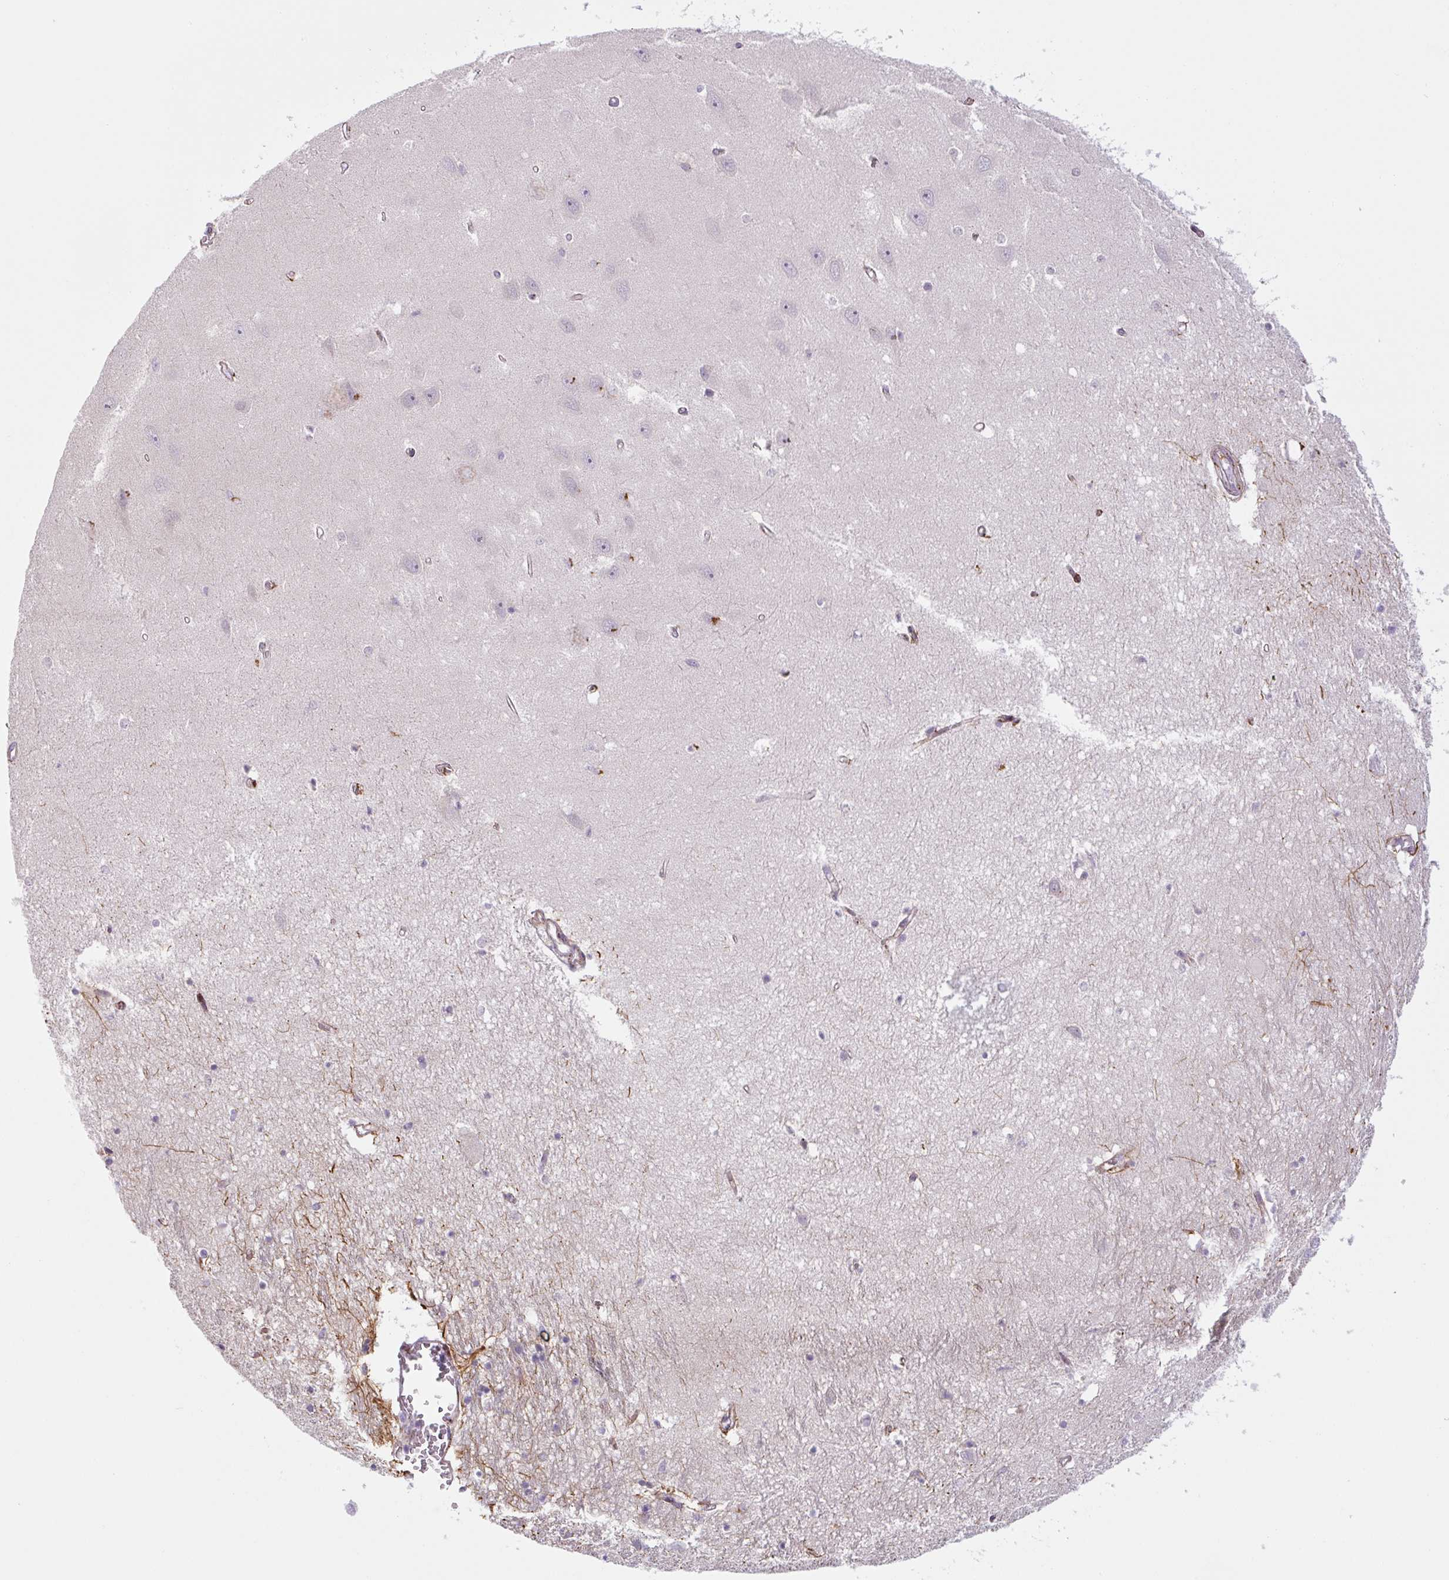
{"staining": {"intensity": "negative", "quantity": "none", "location": "none"}, "tissue": "hippocampus", "cell_type": "Glial cells", "image_type": "normal", "snomed": [{"axis": "morphology", "description": "Normal tissue, NOS"}, {"axis": "topography", "description": "Hippocampus"}], "caption": "DAB (3,3'-diaminobenzidine) immunohistochemical staining of normal human hippocampus shows no significant staining in glial cells.", "gene": "DISP3", "patient": {"sex": "female", "age": 64}}